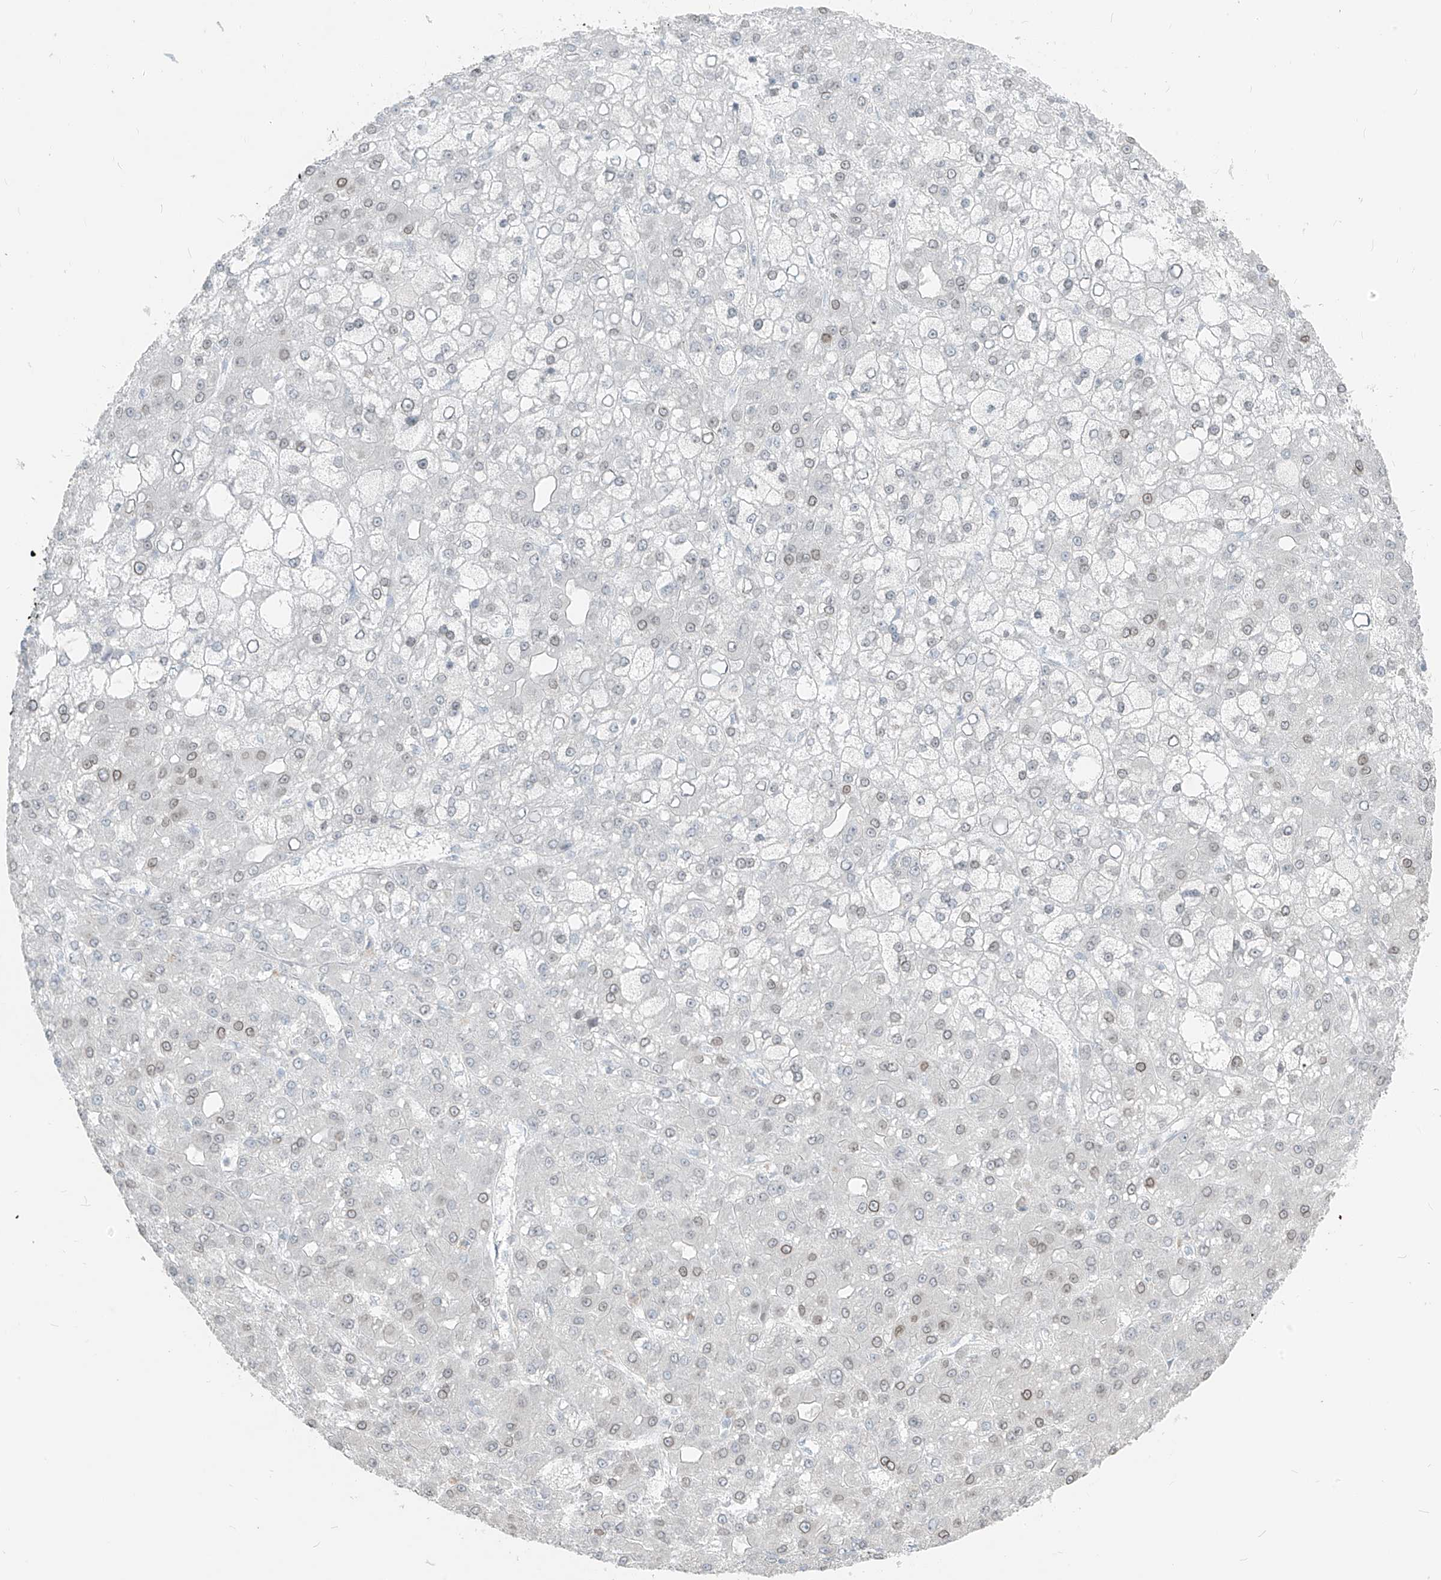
{"staining": {"intensity": "weak", "quantity": "25%-75%", "location": "cytoplasmic/membranous,nuclear"}, "tissue": "liver cancer", "cell_type": "Tumor cells", "image_type": "cancer", "snomed": [{"axis": "morphology", "description": "Carcinoma, Hepatocellular, NOS"}, {"axis": "topography", "description": "Liver"}], "caption": "An image showing weak cytoplasmic/membranous and nuclear positivity in about 25%-75% of tumor cells in liver cancer (hepatocellular carcinoma), as visualized by brown immunohistochemical staining.", "gene": "PRDM6", "patient": {"sex": "male", "age": 67}}